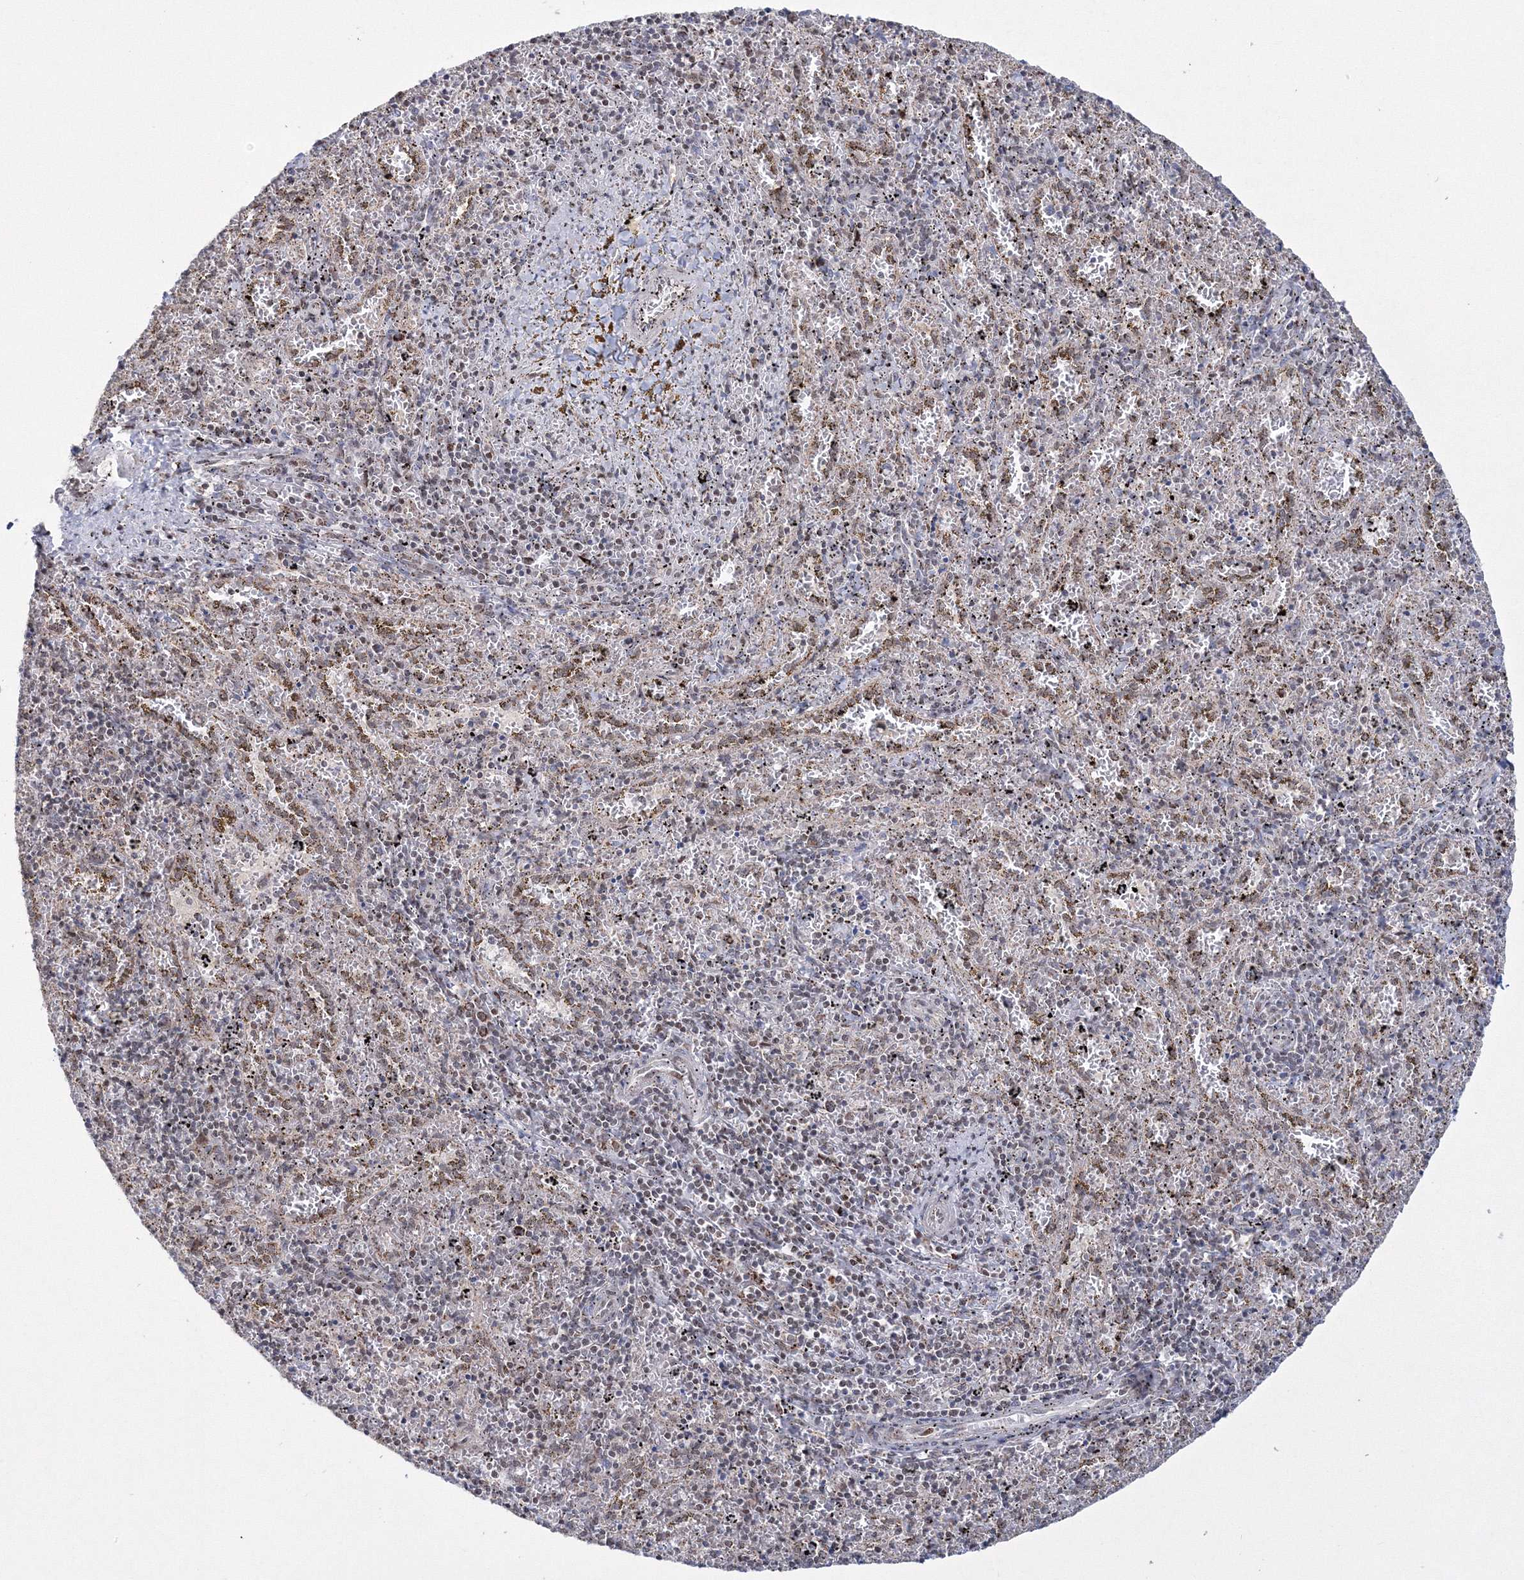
{"staining": {"intensity": "moderate", "quantity": "<25%", "location": "cytoplasmic/membranous,nuclear"}, "tissue": "spleen", "cell_type": "Cells in red pulp", "image_type": "normal", "snomed": [{"axis": "morphology", "description": "Normal tissue, NOS"}, {"axis": "topography", "description": "Spleen"}], "caption": "Spleen stained with a brown dye shows moderate cytoplasmic/membranous,nuclear positive expression in approximately <25% of cells in red pulp.", "gene": "GRSF1", "patient": {"sex": "male", "age": 11}}